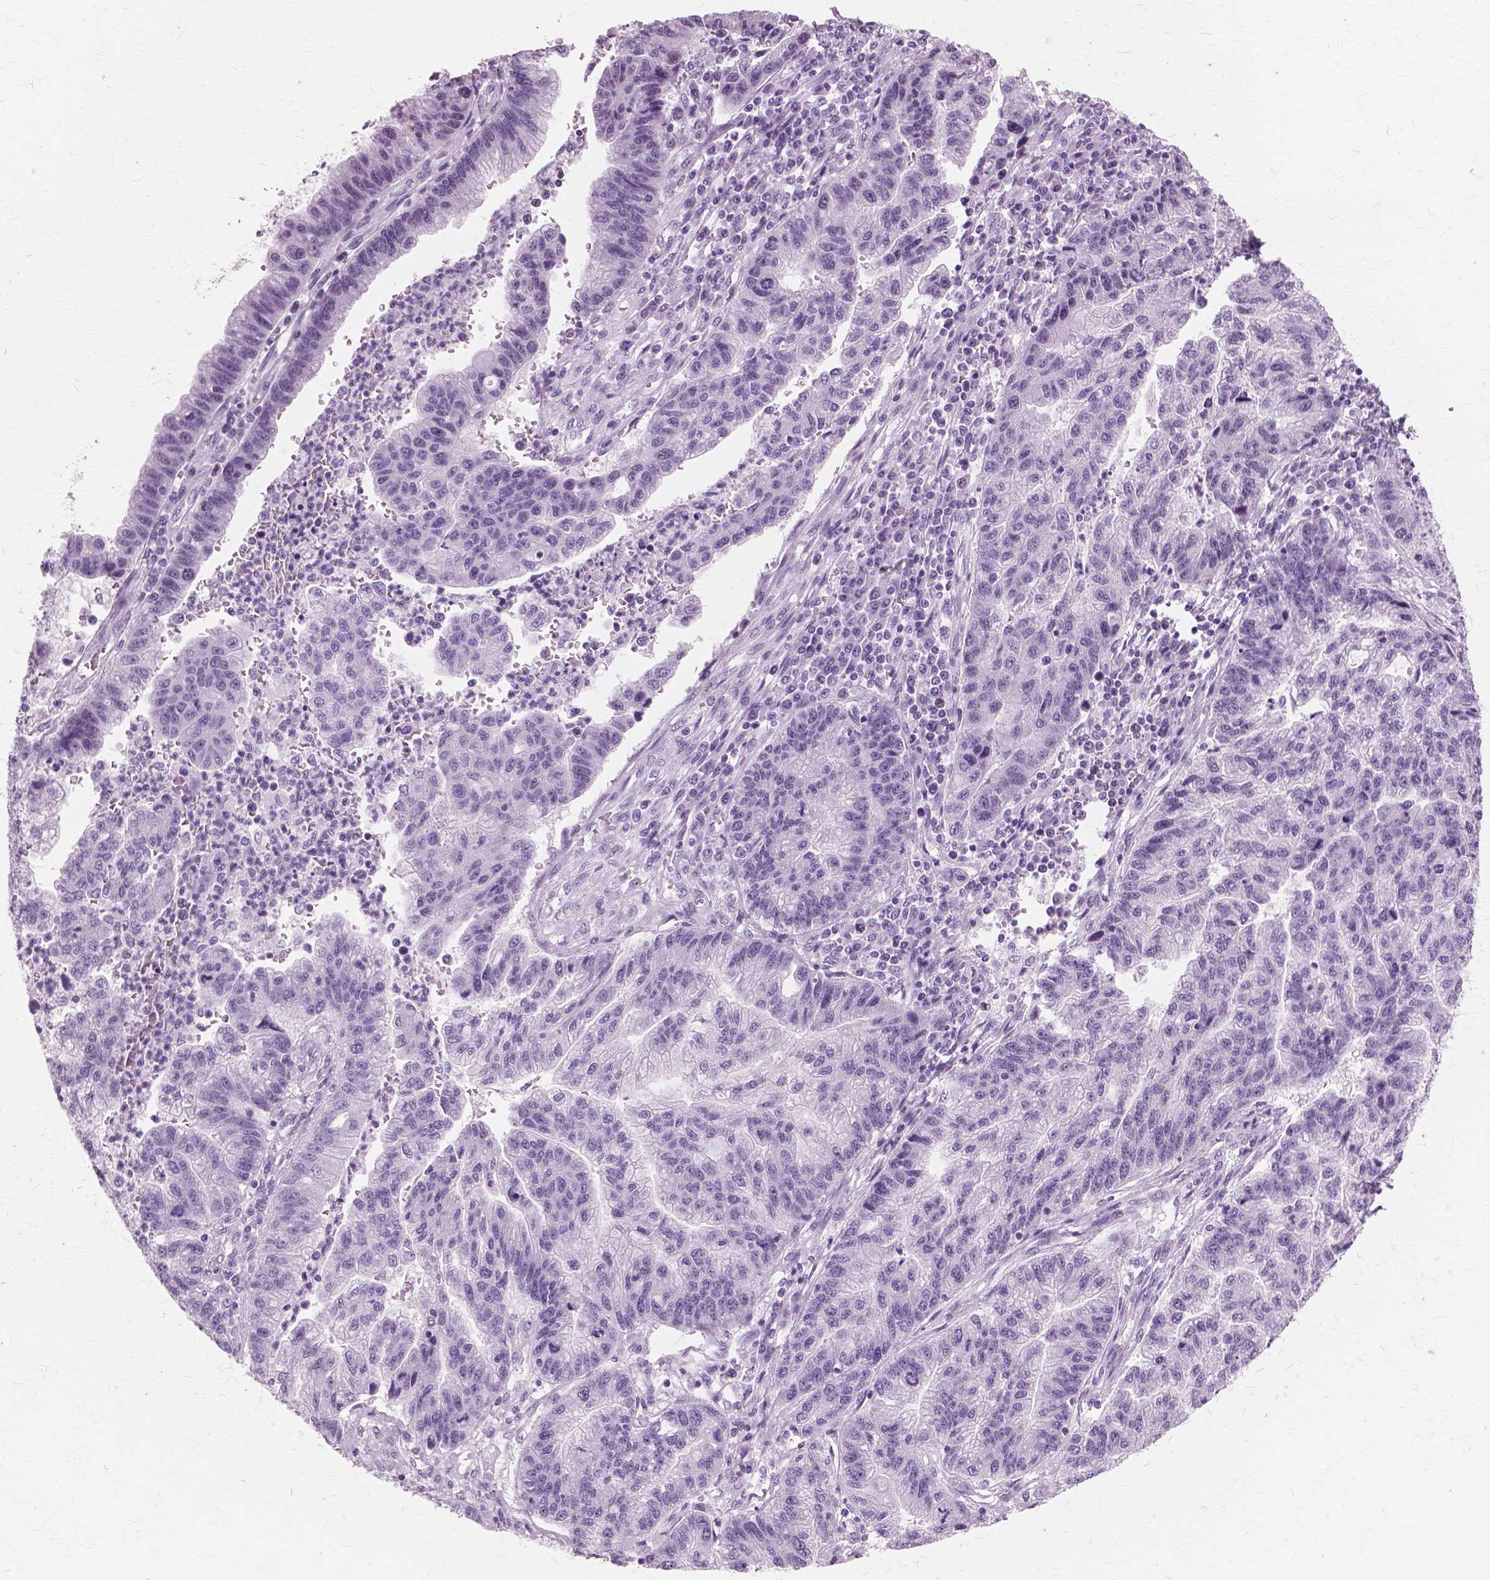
{"staining": {"intensity": "negative", "quantity": "none", "location": "none"}, "tissue": "stomach cancer", "cell_type": "Tumor cells", "image_type": "cancer", "snomed": [{"axis": "morphology", "description": "Adenocarcinoma, NOS"}, {"axis": "topography", "description": "Stomach"}], "caption": "IHC histopathology image of neoplastic tissue: adenocarcinoma (stomach) stained with DAB demonstrates no significant protein positivity in tumor cells.", "gene": "SFTPD", "patient": {"sex": "male", "age": 83}}